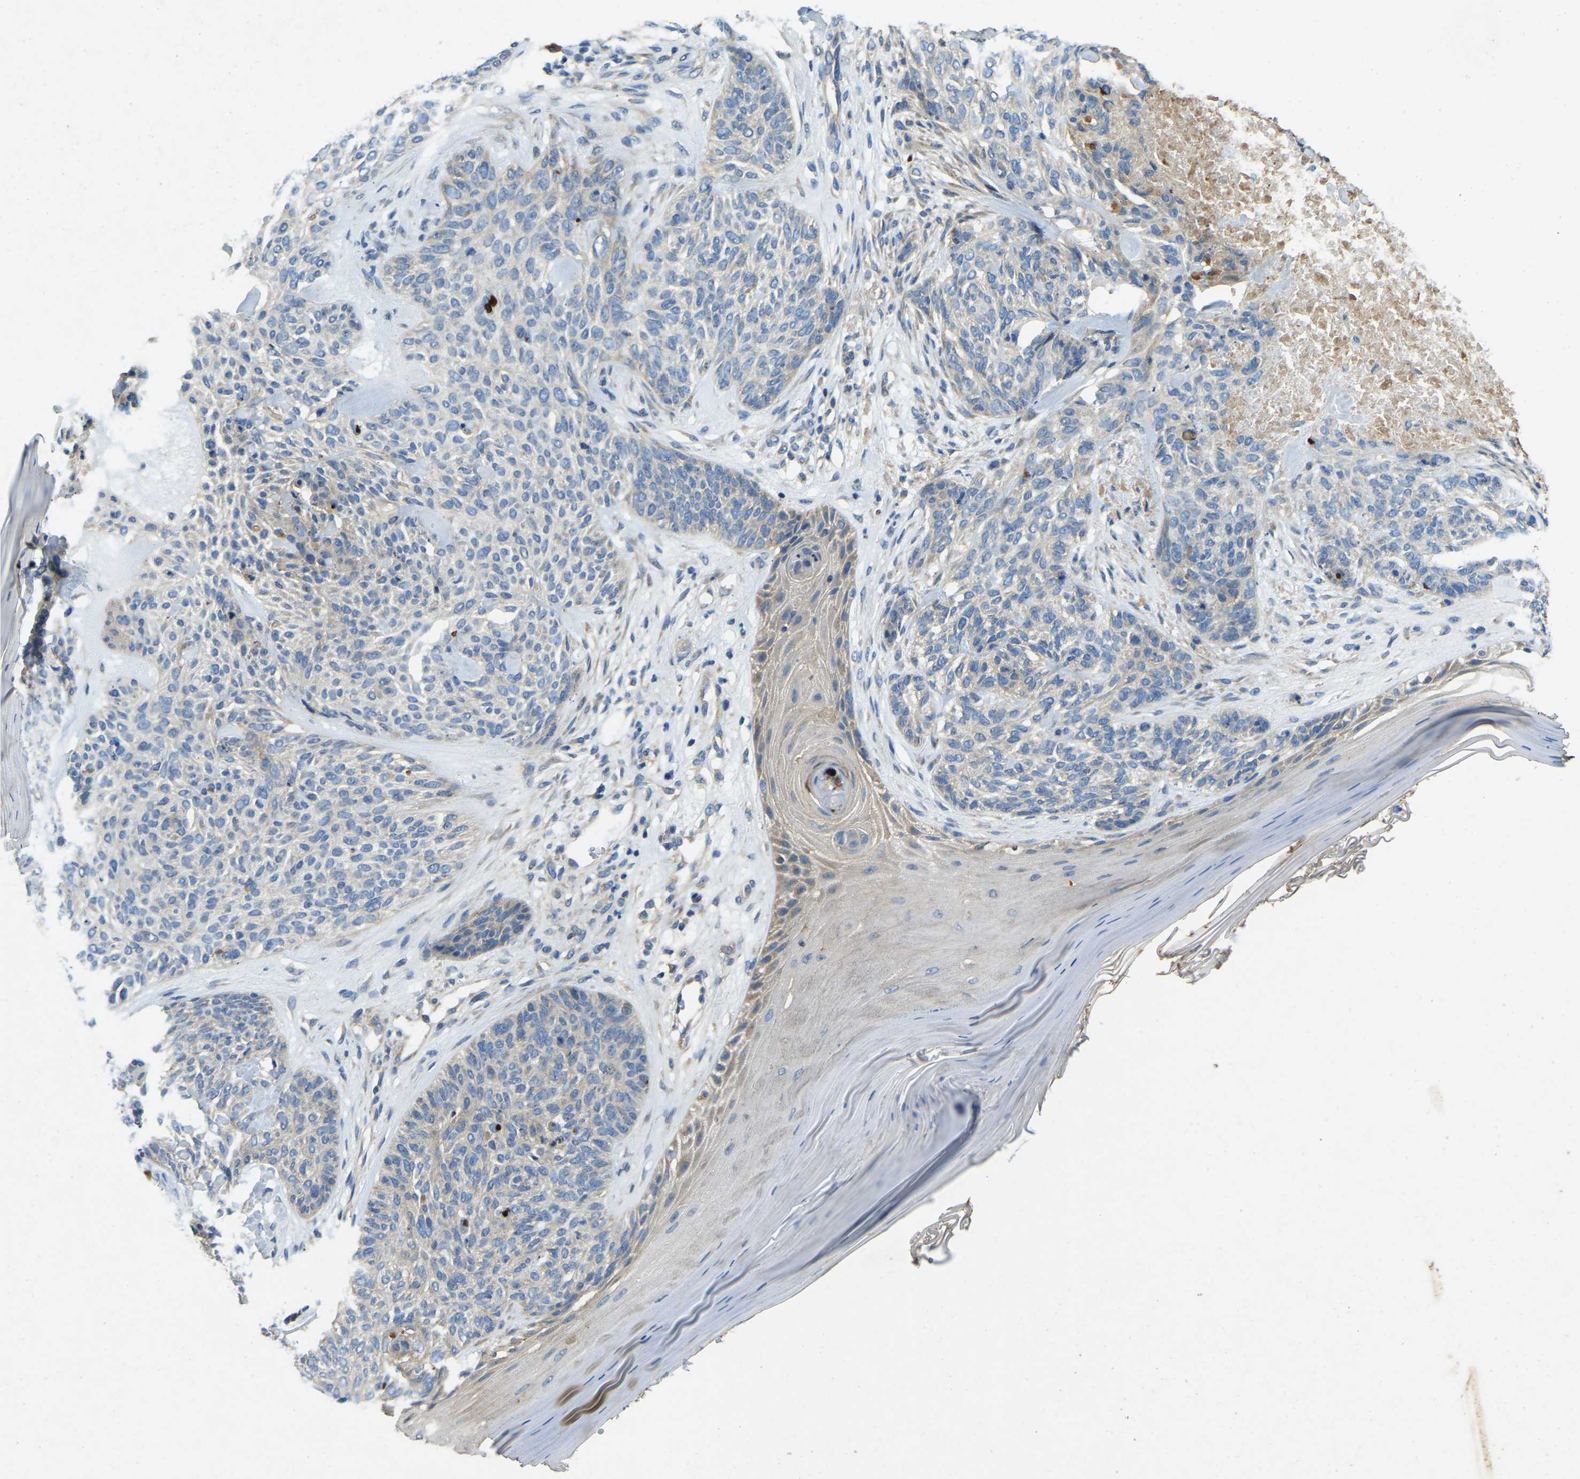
{"staining": {"intensity": "negative", "quantity": "none", "location": "none"}, "tissue": "skin cancer", "cell_type": "Tumor cells", "image_type": "cancer", "snomed": [{"axis": "morphology", "description": "Basal cell carcinoma"}, {"axis": "topography", "description": "Skin"}], "caption": "Human skin cancer (basal cell carcinoma) stained for a protein using immunohistochemistry (IHC) exhibits no expression in tumor cells.", "gene": "ATP8B1", "patient": {"sex": "male", "age": 55}}